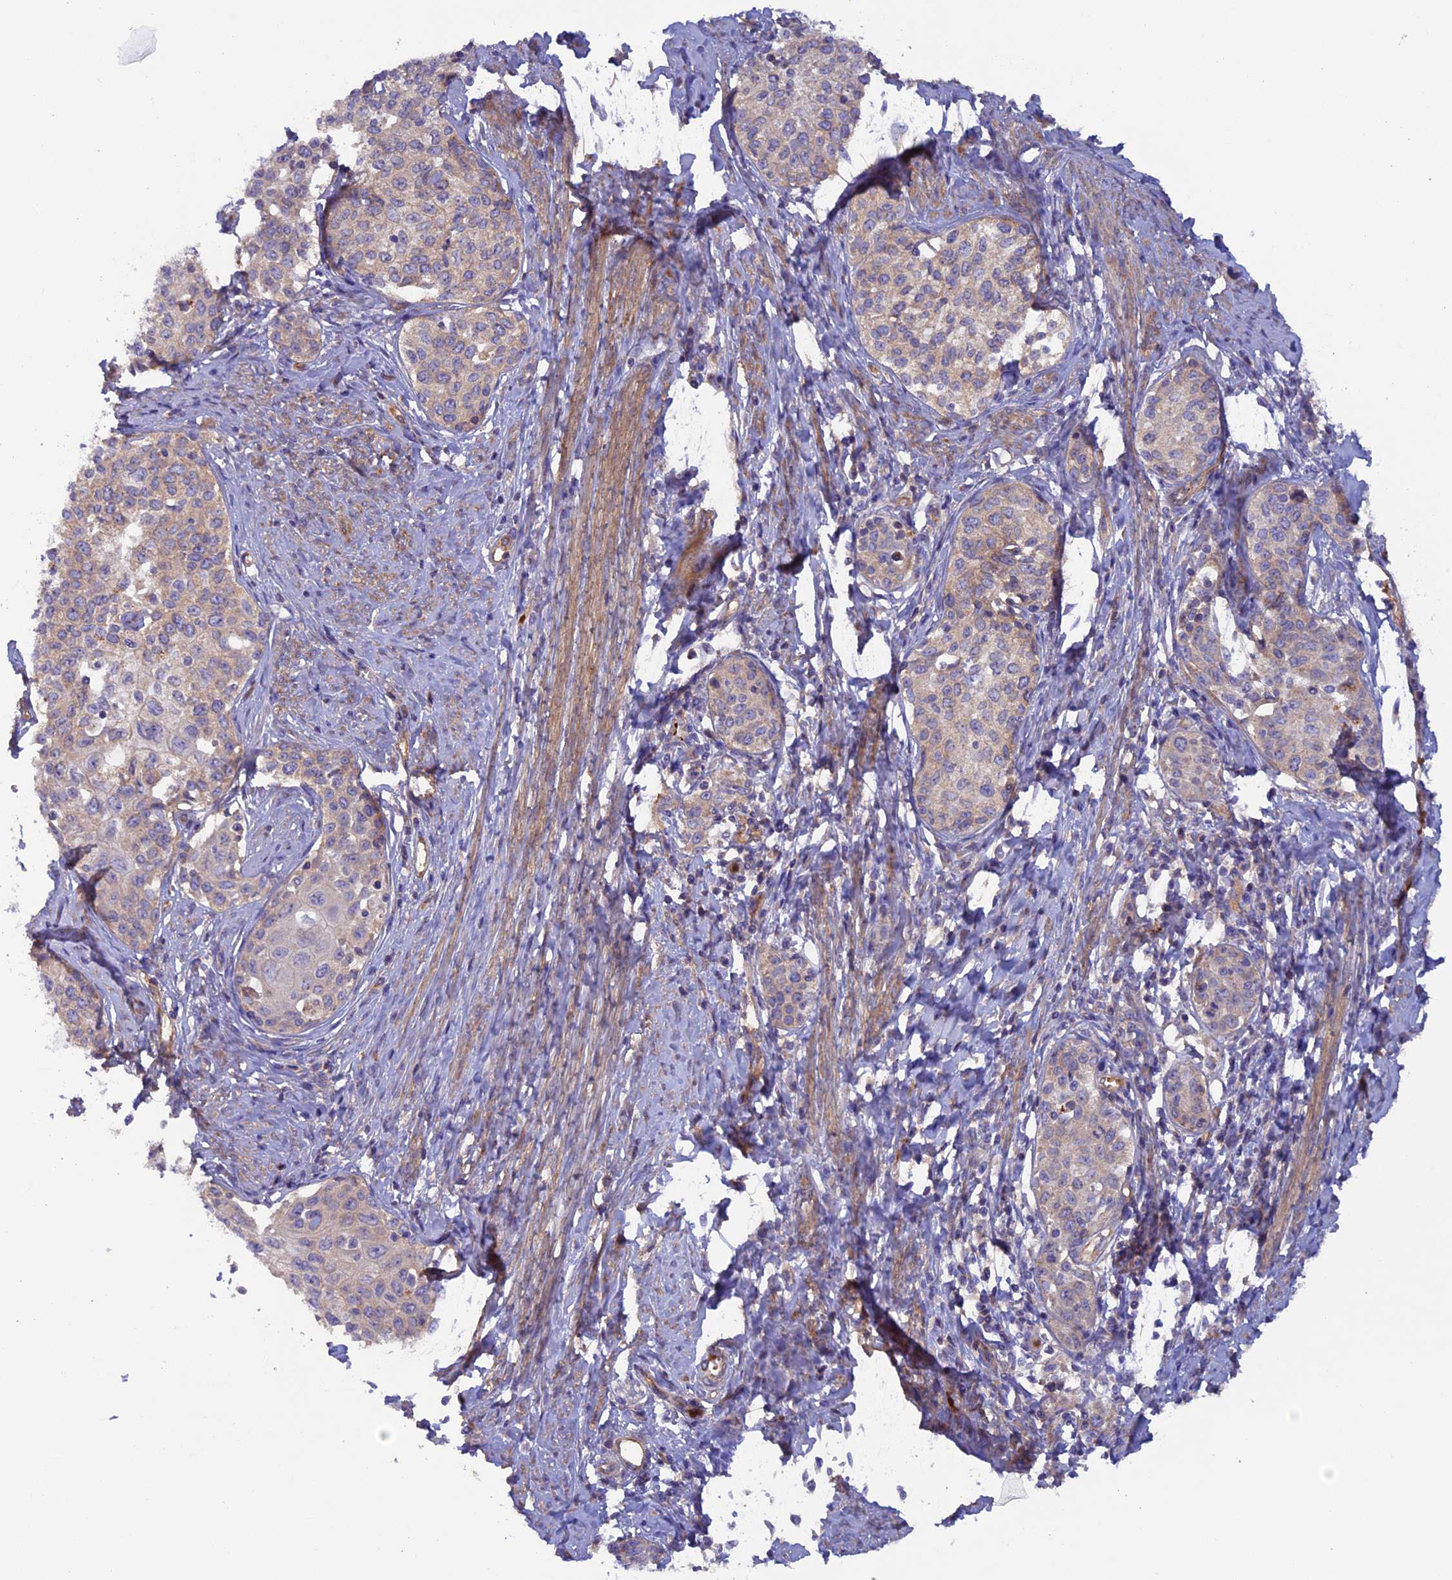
{"staining": {"intensity": "weak", "quantity": ">75%", "location": "cytoplasmic/membranous"}, "tissue": "cervical cancer", "cell_type": "Tumor cells", "image_type": "cancer", "snomed": [{"axis": "morphology", "description": "Squamous cell carcinoma, NOS"}, {"axis": "morphology", "description": "Adenocarcinoma, NOS"}, {"axis": "topography", "description": "Cervix"}], "caption": "IHC (DAB) staining of cervical adenocarcinoma displays weak cytoplasmic/membranous protein staining in about >75% of tumor cells. Using DAB (3,3'-diaminobenzidine) (brown) and hematoxylin (blue) stains, captured at high magnification using brightfield microscopy.", "gene": "DUS3L", "patient": {"sex": "female", "age": 52}}